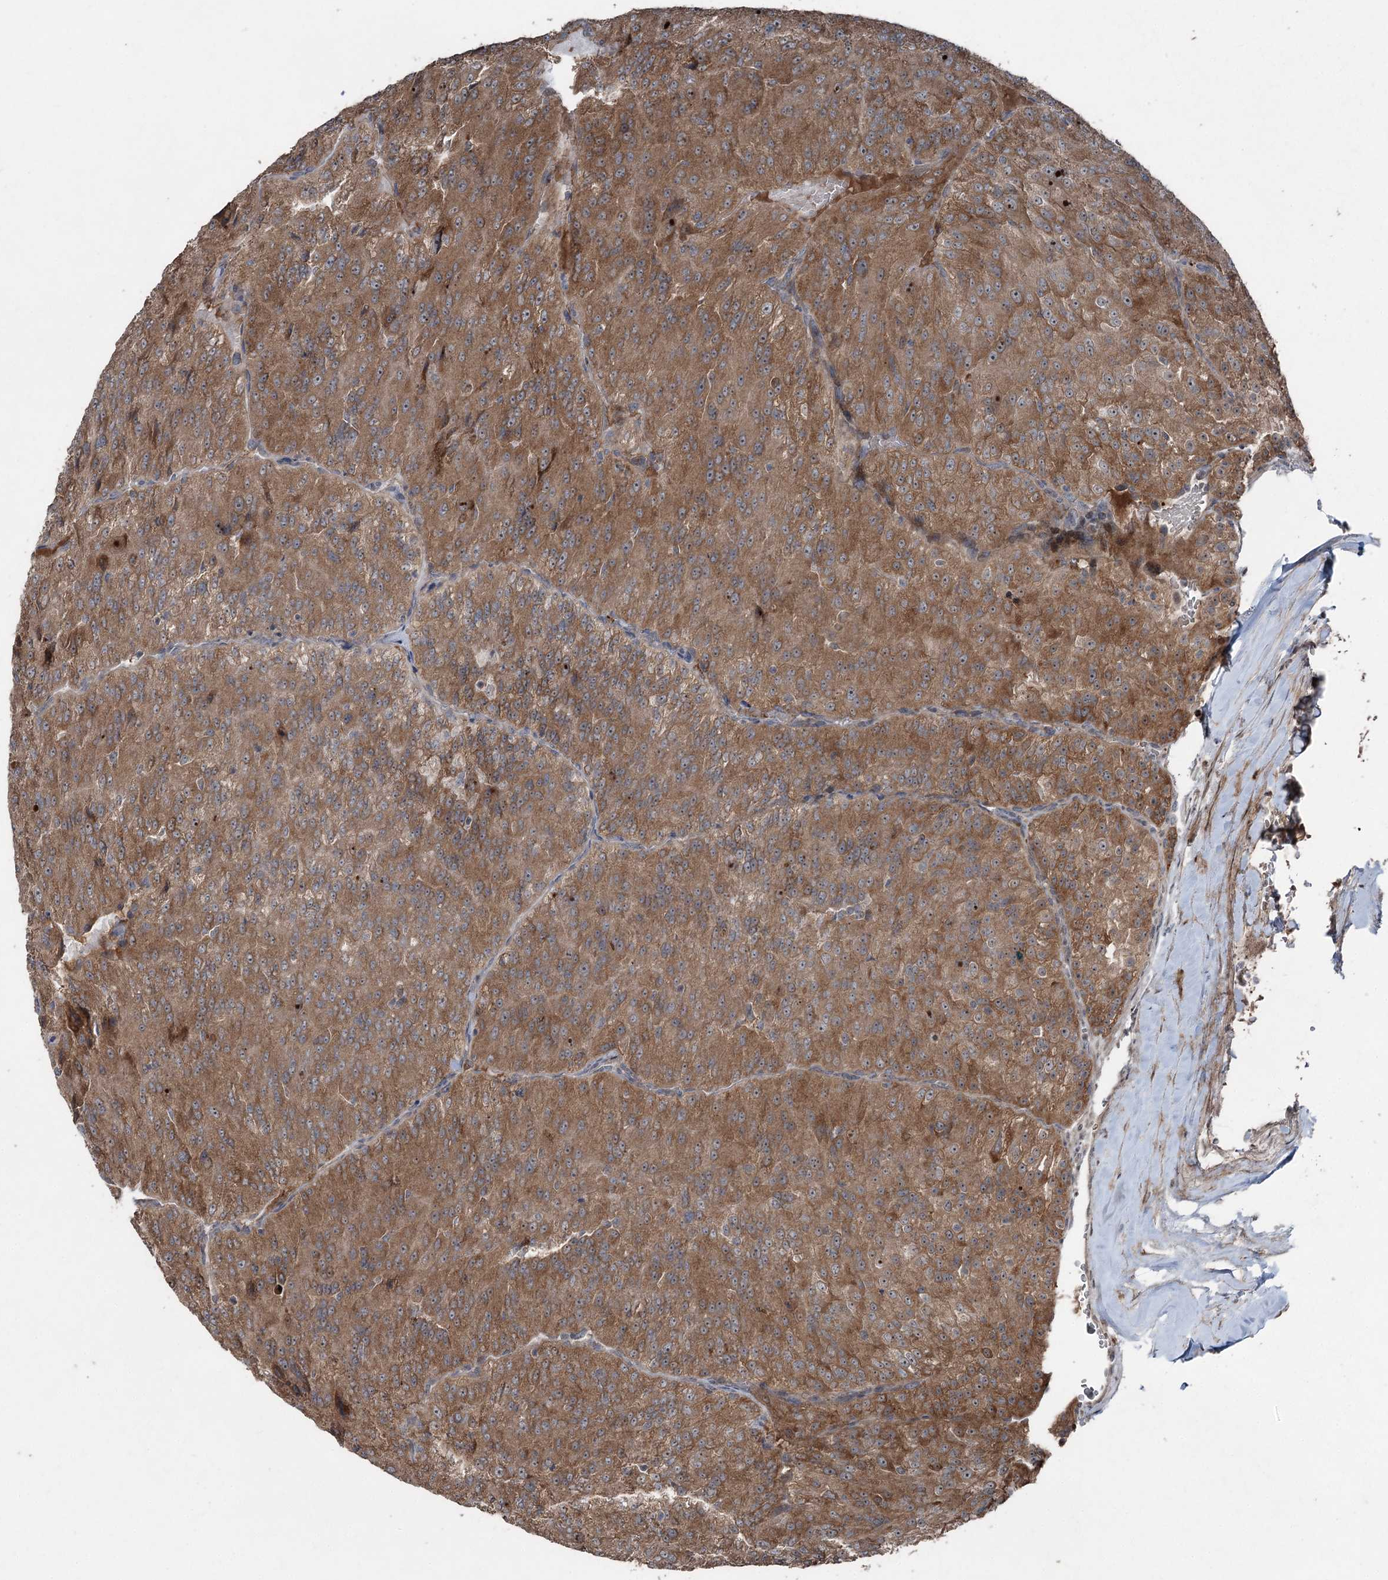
{"staining": {"intensity": "moderate", "quantity": ">75%", "location": "cytoplasmic/membranous"}, "tissue": "renal cancer", "cell_type": "Tumor cells", "image_type": "cancer", "snomed": [{"axis": "morphology", "description": "Adenocarcinoma, NOS"}, {"axis": "topography", "description": "Kidney"}], "caption": "Approximately >75% of tumor cells in adenocarcinoma (renal) display moderate cytoplasmic/membranous protein positivity as visualized by brown immunohistochemical staining.", "gene": "MAPK8IP2", "patient": {"sex": "female", "age": 63}}